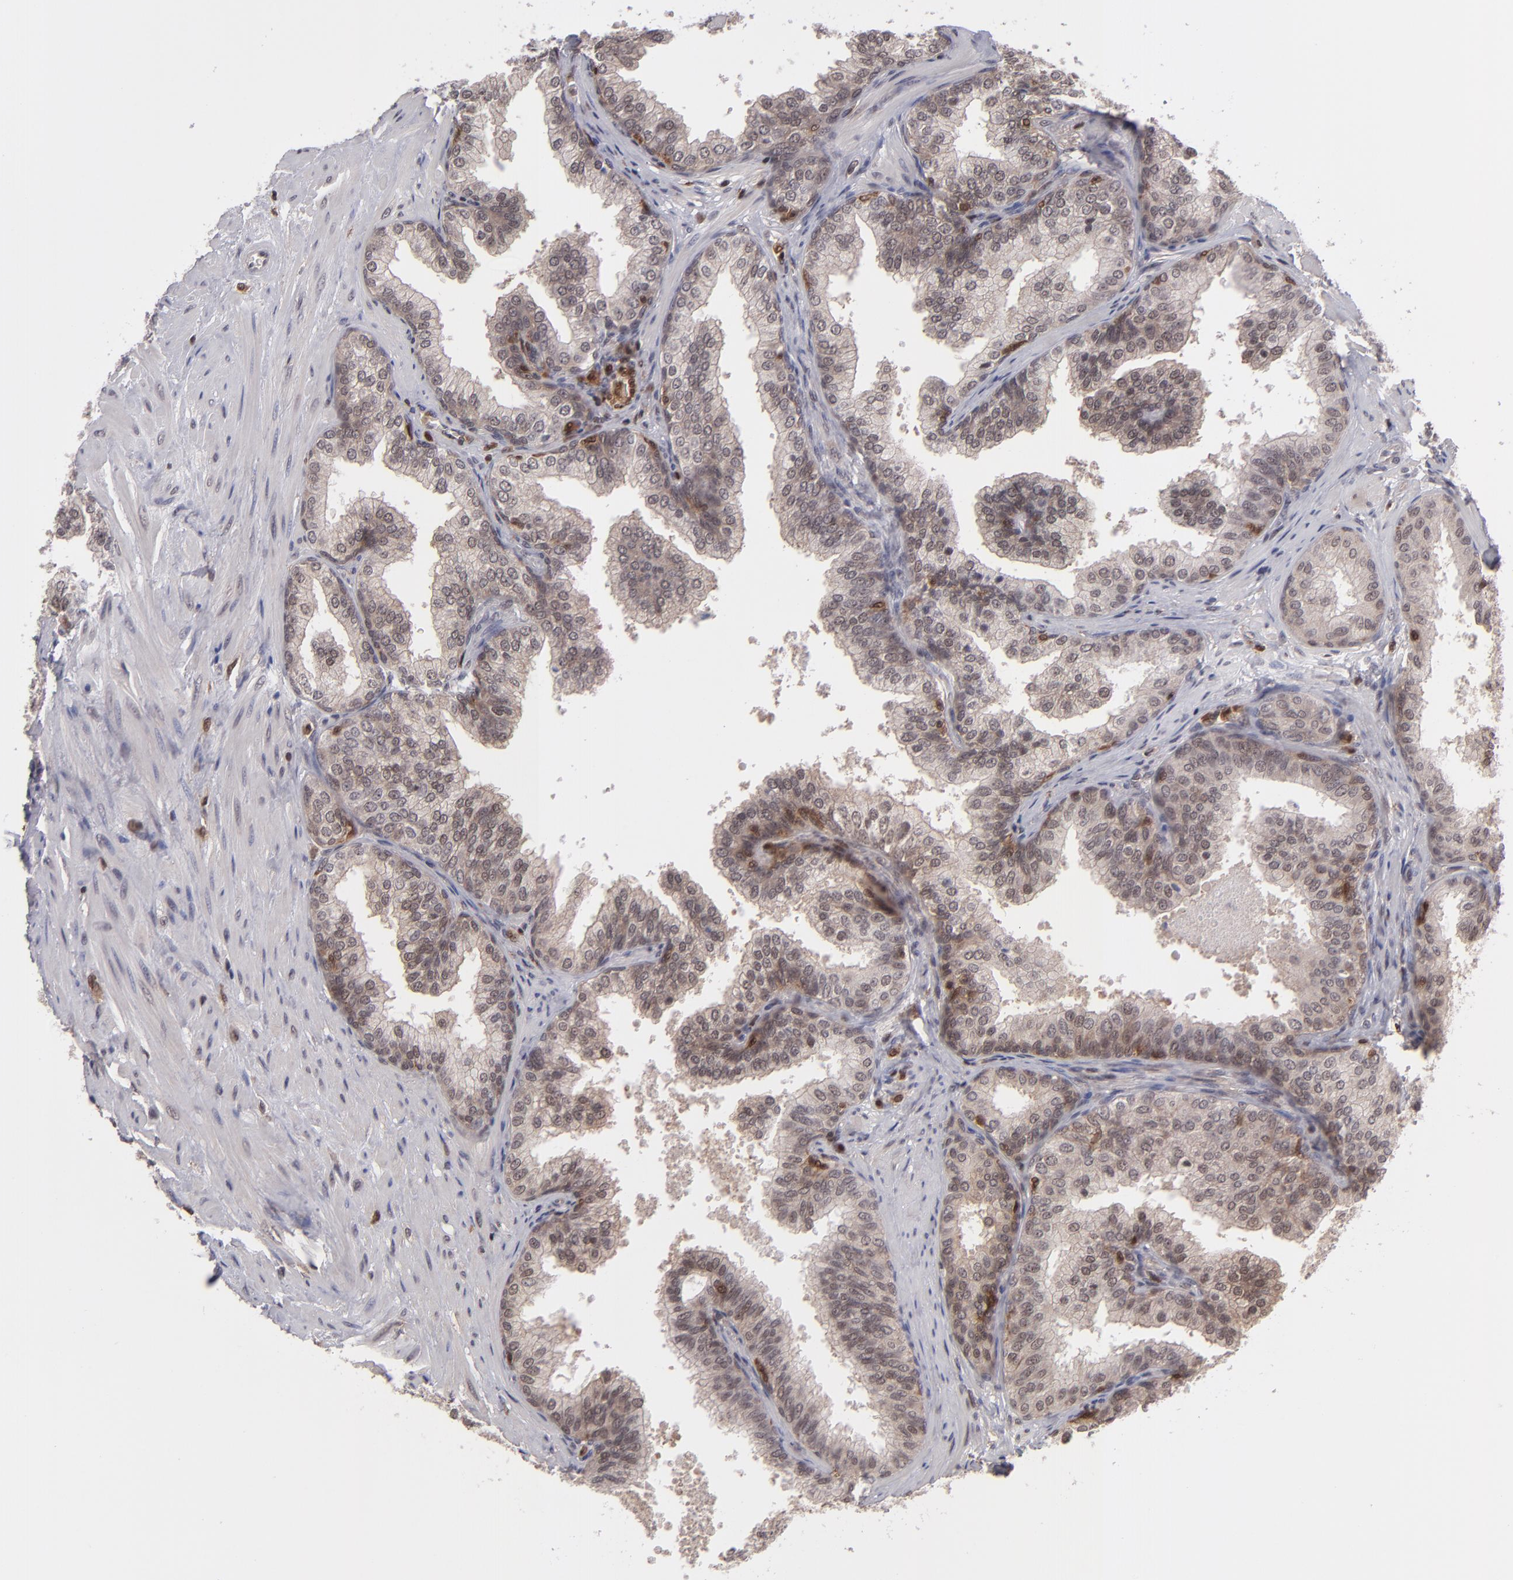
{"staining": {"intensity": "weak", "quantity": ">75%", "location": "cytoplasmic/membranous,nuclear"}, "tissue": "prostate", "cell_type": "Glandular cells", "image_type": "normal", "snomed": [{"axis": "morphology", "description": "Normal tissue, NOS"}, {"axis": "topography", "description": "Prostate"}], "caption": "Human prostate stained with a brown dye displays weak cytoplasmic/membranous,nuclear positive expression in about >75% of glandular cells.", "gene": "GRB2", "patient": {"sex": "male", "age": 60}}